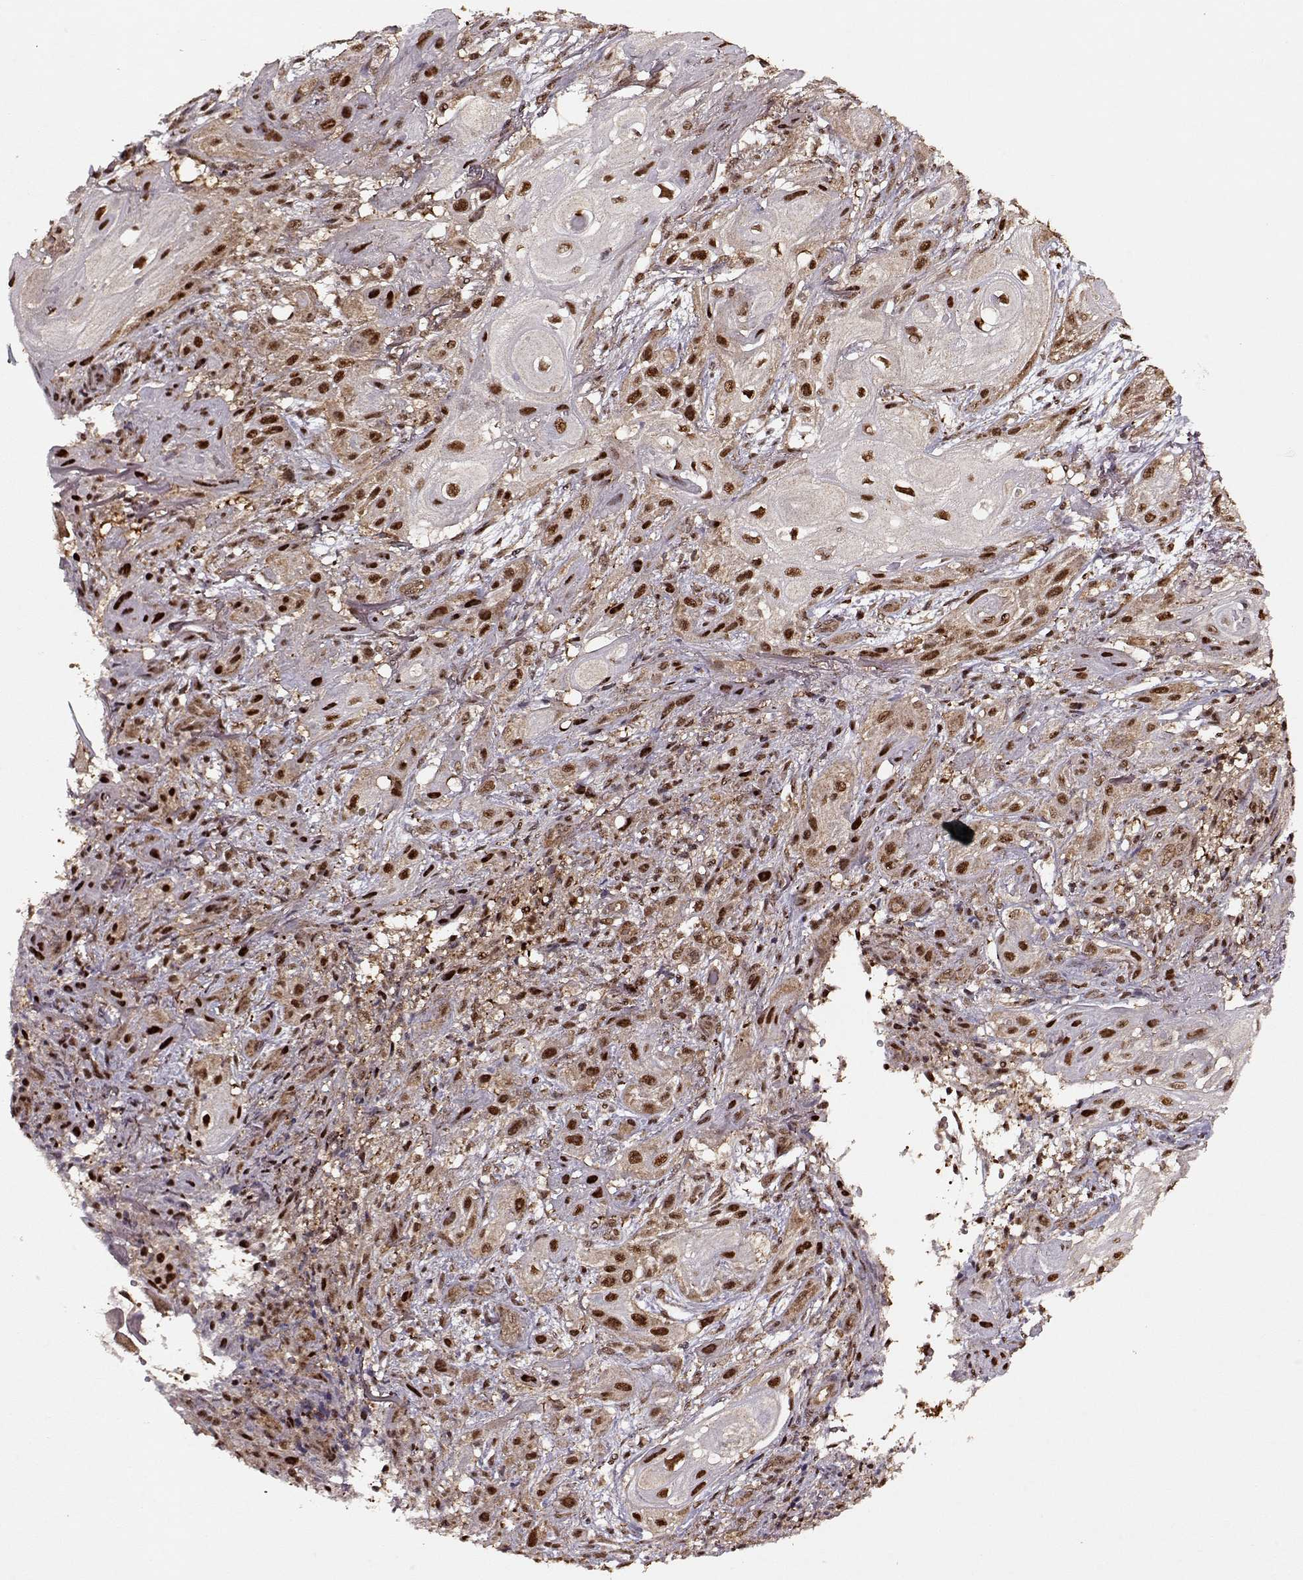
{"staining": {"intensity": "strong", "quantity": ">75%", "location": "nuclear"}, "tissue": "skin cancer", "cell_type": "Tumor cells", "image_type": "cancer", "snomed": [{"axis": "morphology", "description": "Squamous cell carcinoma, NOS"}, {"axis": "topography", "description": "Skin"}], "caption": "Squamous cell carcinoma (skin) tissue reveals strong nuclear expression in about >75% of tumor cells, visualized by immunohistochemistry. (brown staining indicates protein expression, while blue staining denotes nuclei).", "gene": "PSMA7", "patient": {"sex": "male", "age": 62}}